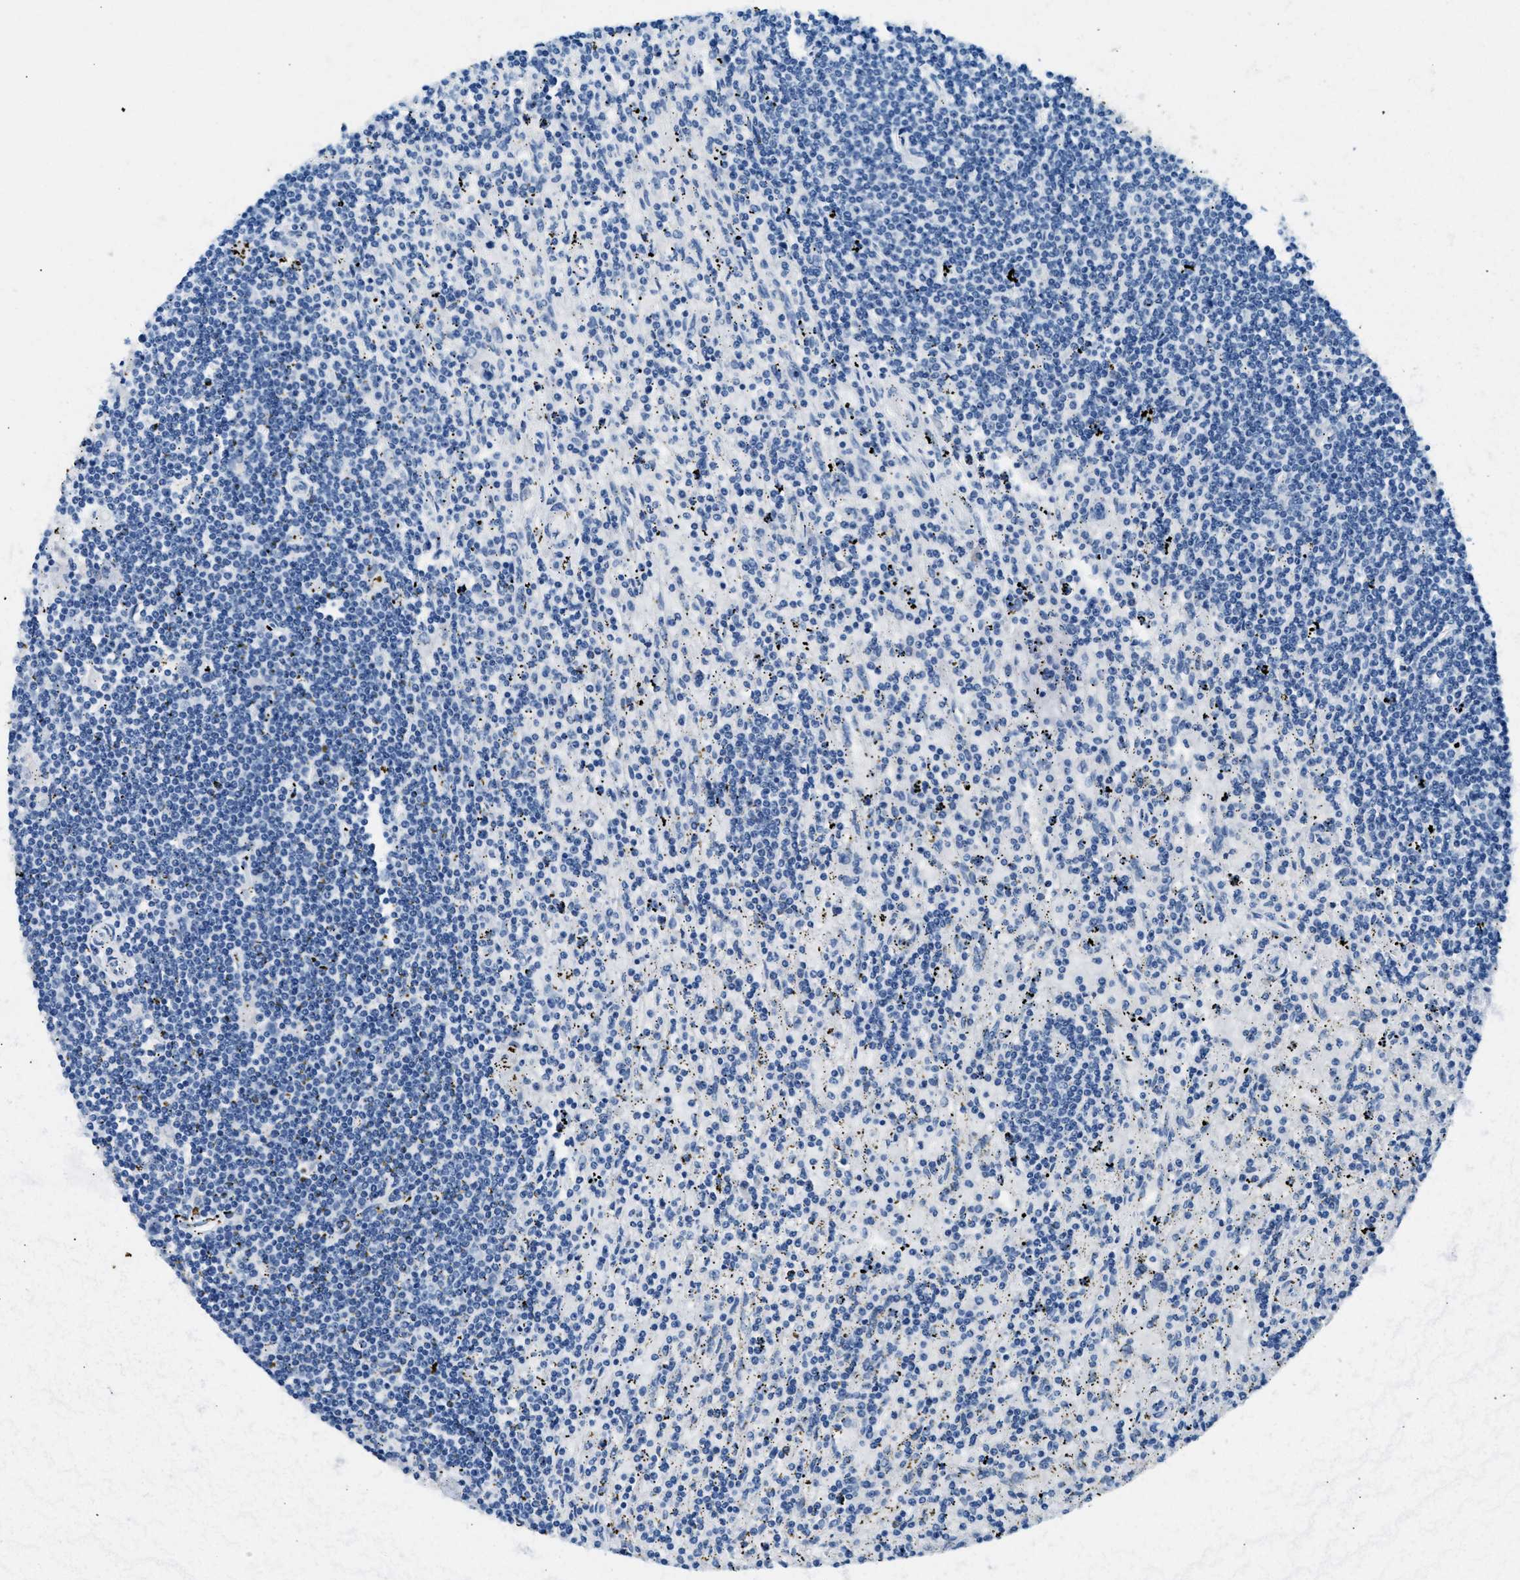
{"staining": {"intensity": "negative", "quantity": "none", "location": "none"}, "tissue": "lymphoma", "cell_type": "Tumor cells", "image_type": "cancer", "snomed": [{"axis": "morphology", "description": "Malignant lymphoma, non-Hodgkin's type, Low grade"}, {"axis": "topography", "description": "Spleen"}], "caption": "An IHC micrograph of lymphoma is shown. There is no staining in tumor cells of lymphoma.", "gene": "CFAP20", "patient": {"sex": "male", "age": 76}}